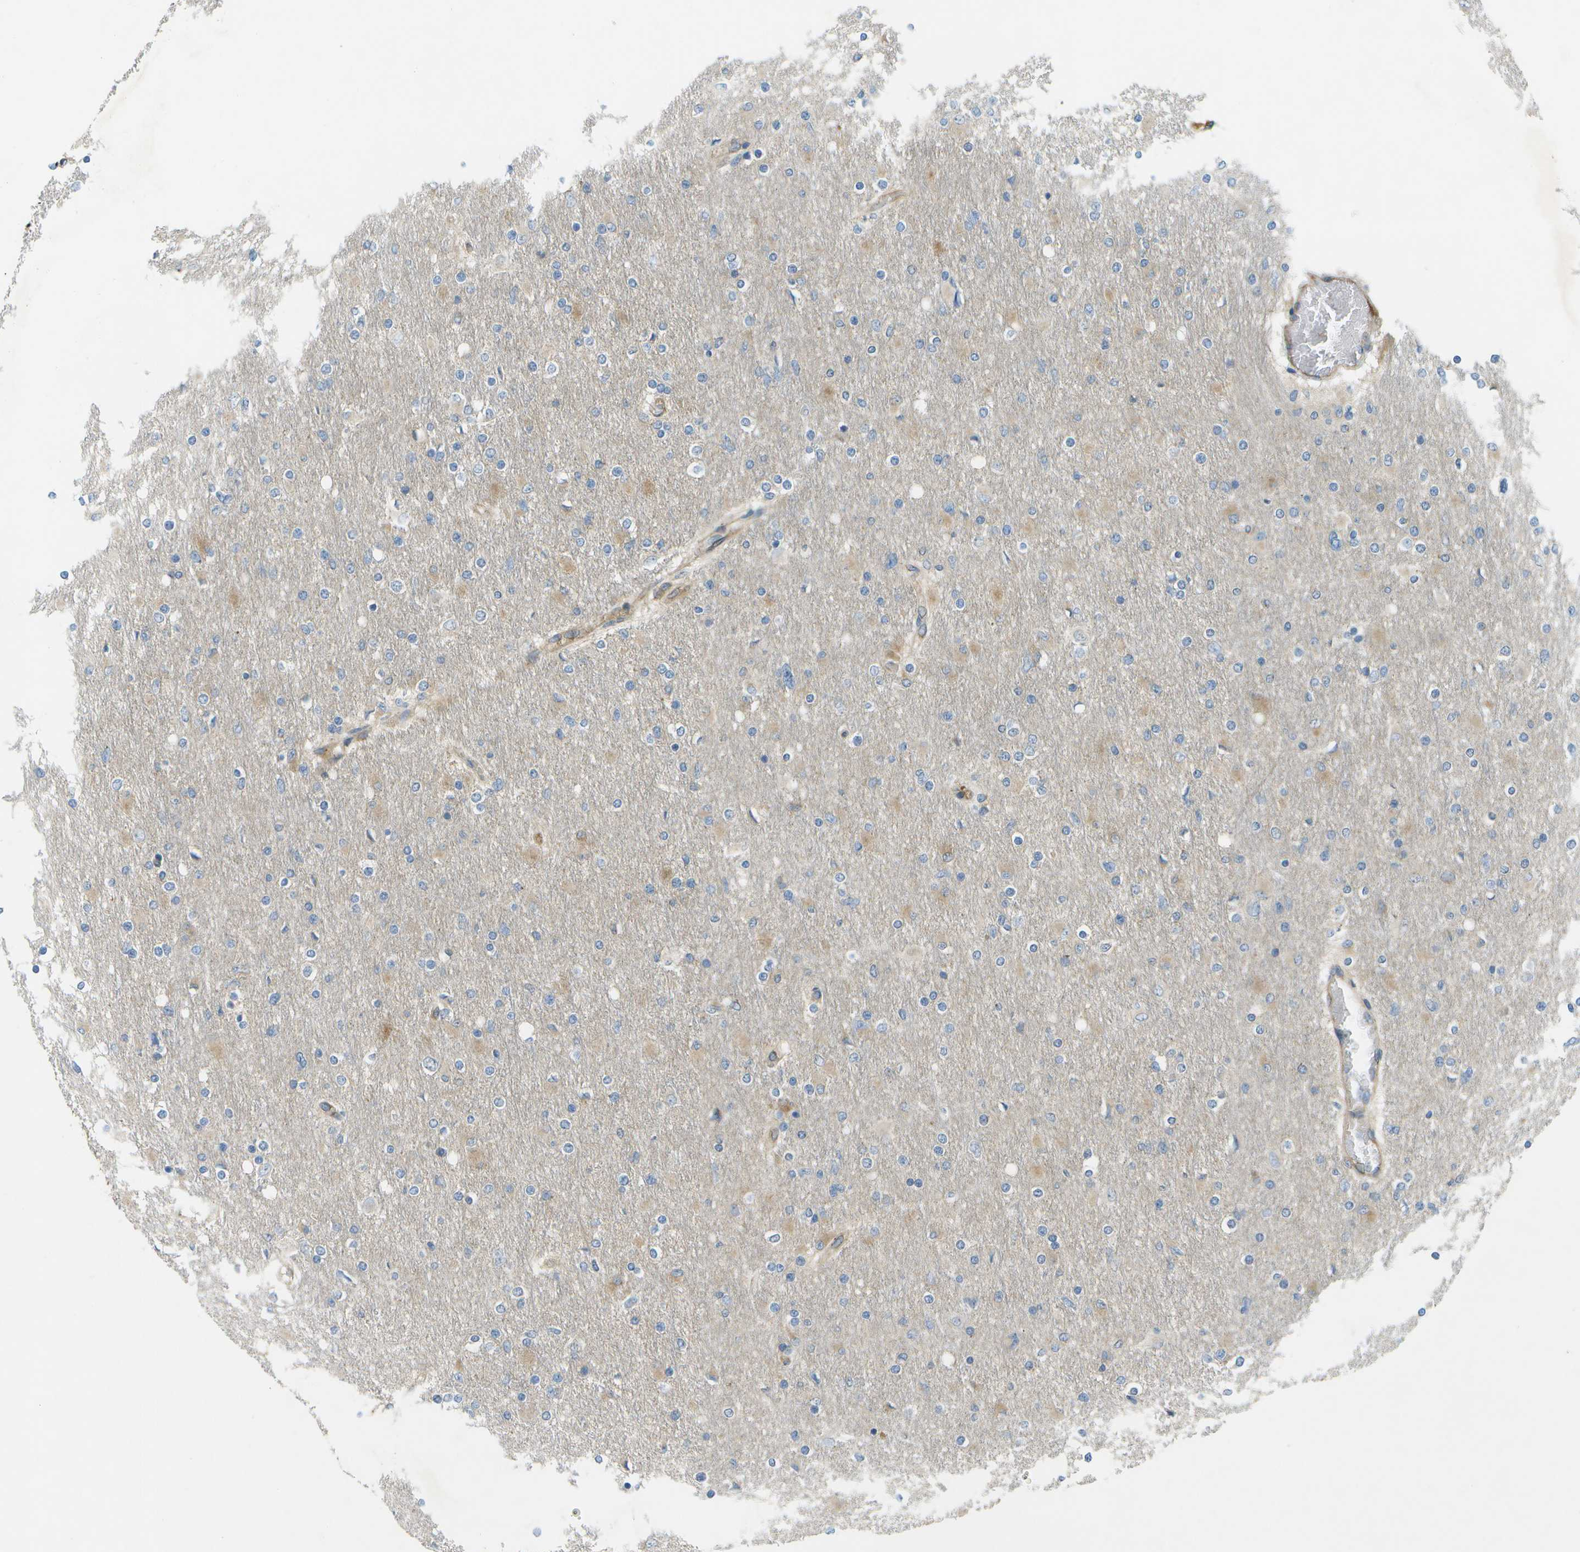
{"staining": {"intensity": "weak", "quantity": "<25%", "location": "cytoplasmic/membranous"}, "tissue": "glioma", "cell_type": "Tumor cells", "image_type": "cancer", "snomed": [{"axis": "morphology", "description": "Glioma, malignant, High grade"}, {"axis": "topography", "description": "Cerebral cortex"}], "caption": "IHC of malignant high-grade glioma exhibits no expression in tumor cells. The staining is performed using DAB brown chromogen with nuclei counter-stained in using hematoxylin.", "gene": "WNK2", "patient": {"sex": "female", "age": 36}}